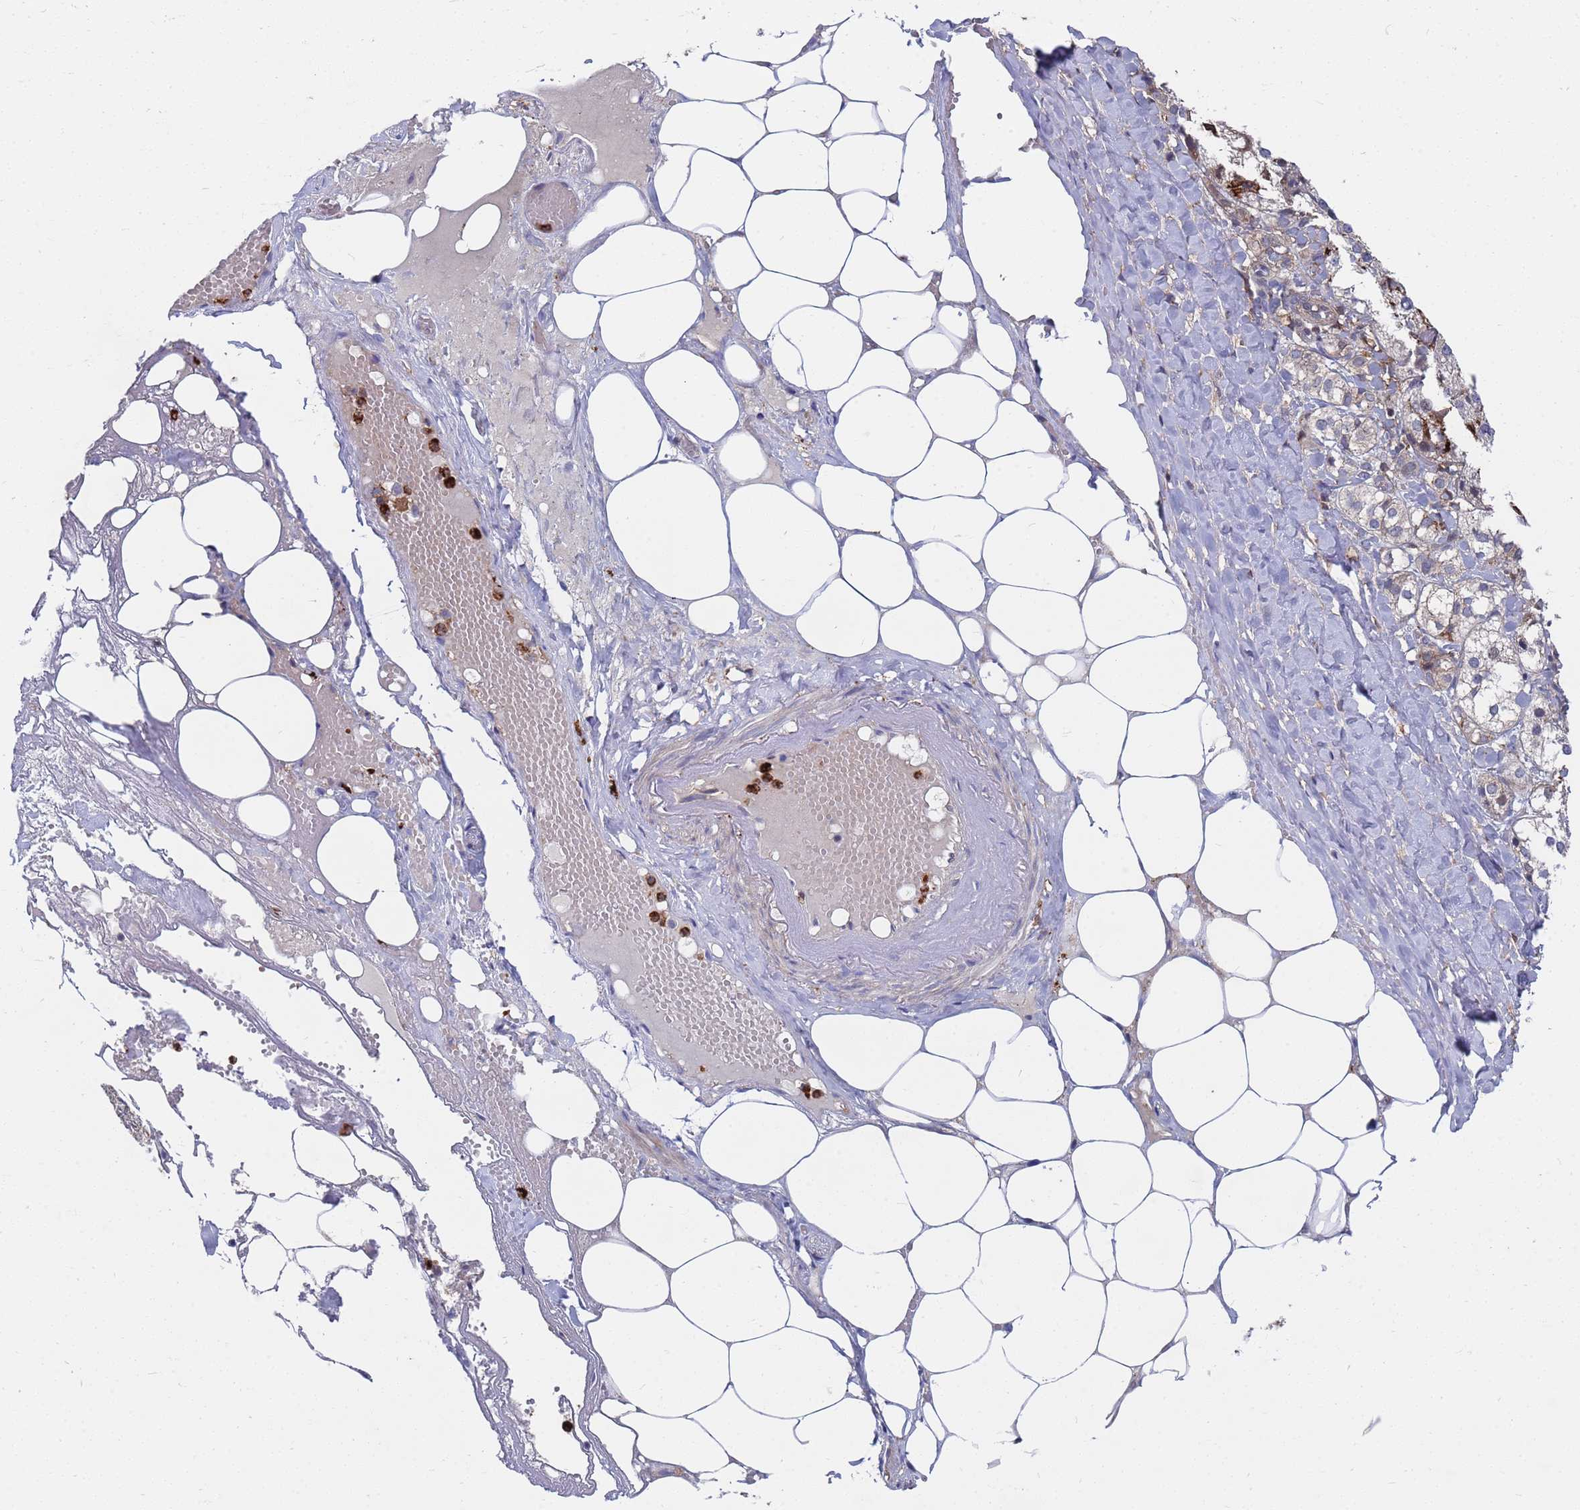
{"staining": {"intensity": "moderate", "quantity": "<25%", "location": "cytoplasmic/membranous"}, "tissue": "adrenal gland", "cell_type": "Glandular cells", "image_type": "normal", "snomed": [{"axis": "morphology", "description": "Normal tissue, NOS"}, {"axis": "topography", "description": "Adrenal gland"}], "caption": "The immunohistochemical stain labels moderate cytoplasmic/membranous positivity in glandular cells of benign adrenal gland. Nuclei are stained in blue.", "gene": "TMBIM6", "patient": {"sex": "female", "age": 61}}